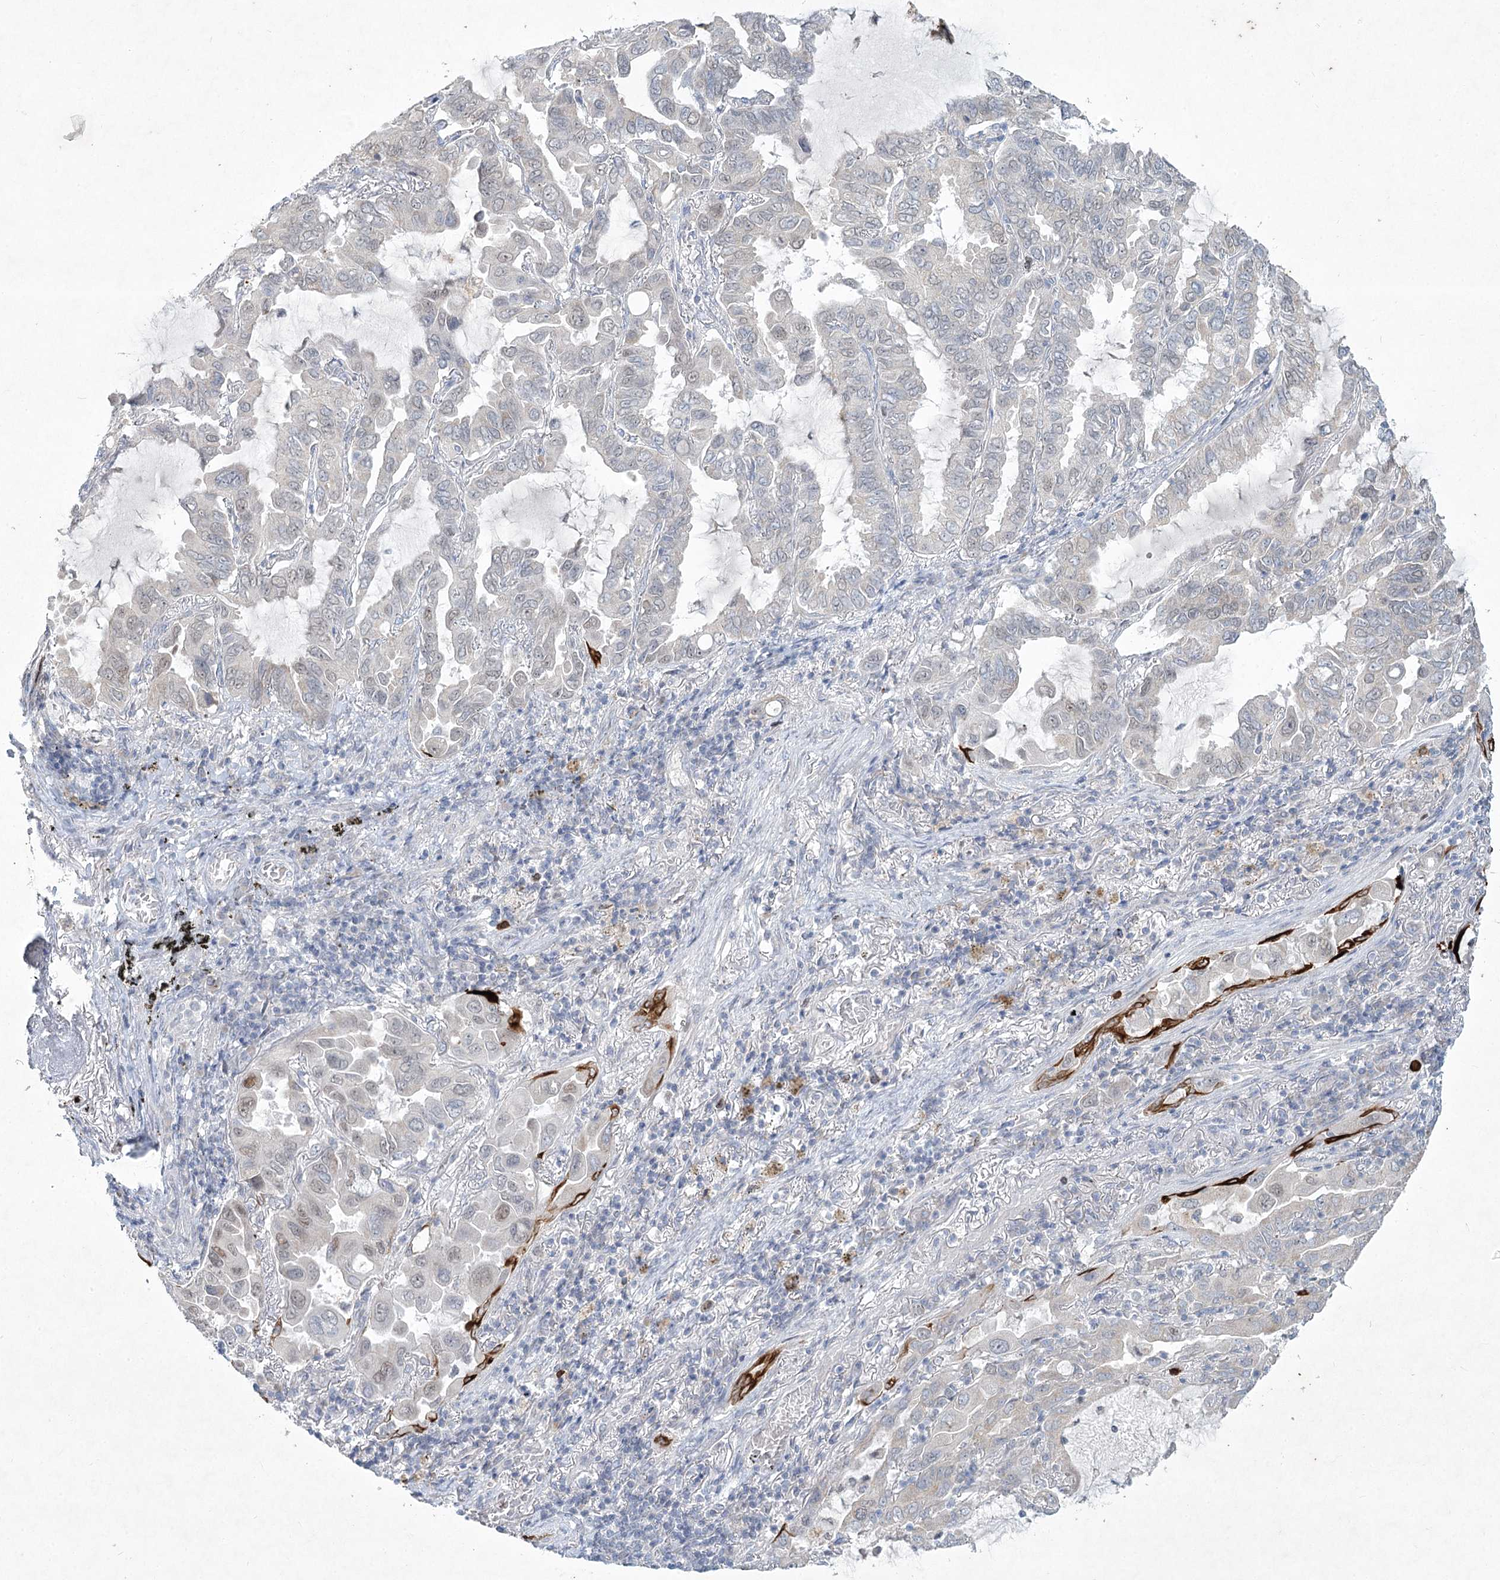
{"staining": {"intensity": "strong", "quantity": "<25%", "location": "cytoplasmic/membranous"}, "tissue": "lung cancer", "cell_type": "Tumor cells", "image_type": "cancer", "snomed": [{"axis": "morphology", "description": "Adenocarcinoma, NOS"}, {"axis": "topography", "description": "Lung"}], "caption": "Lung cancer stained for a protein (brown) exhibits strong cytoplasmic/membranous positive positivity in about <25% of tumor cells.", "gene": "ABITRAM", "patient": {"sex": "male", "age": 64}}